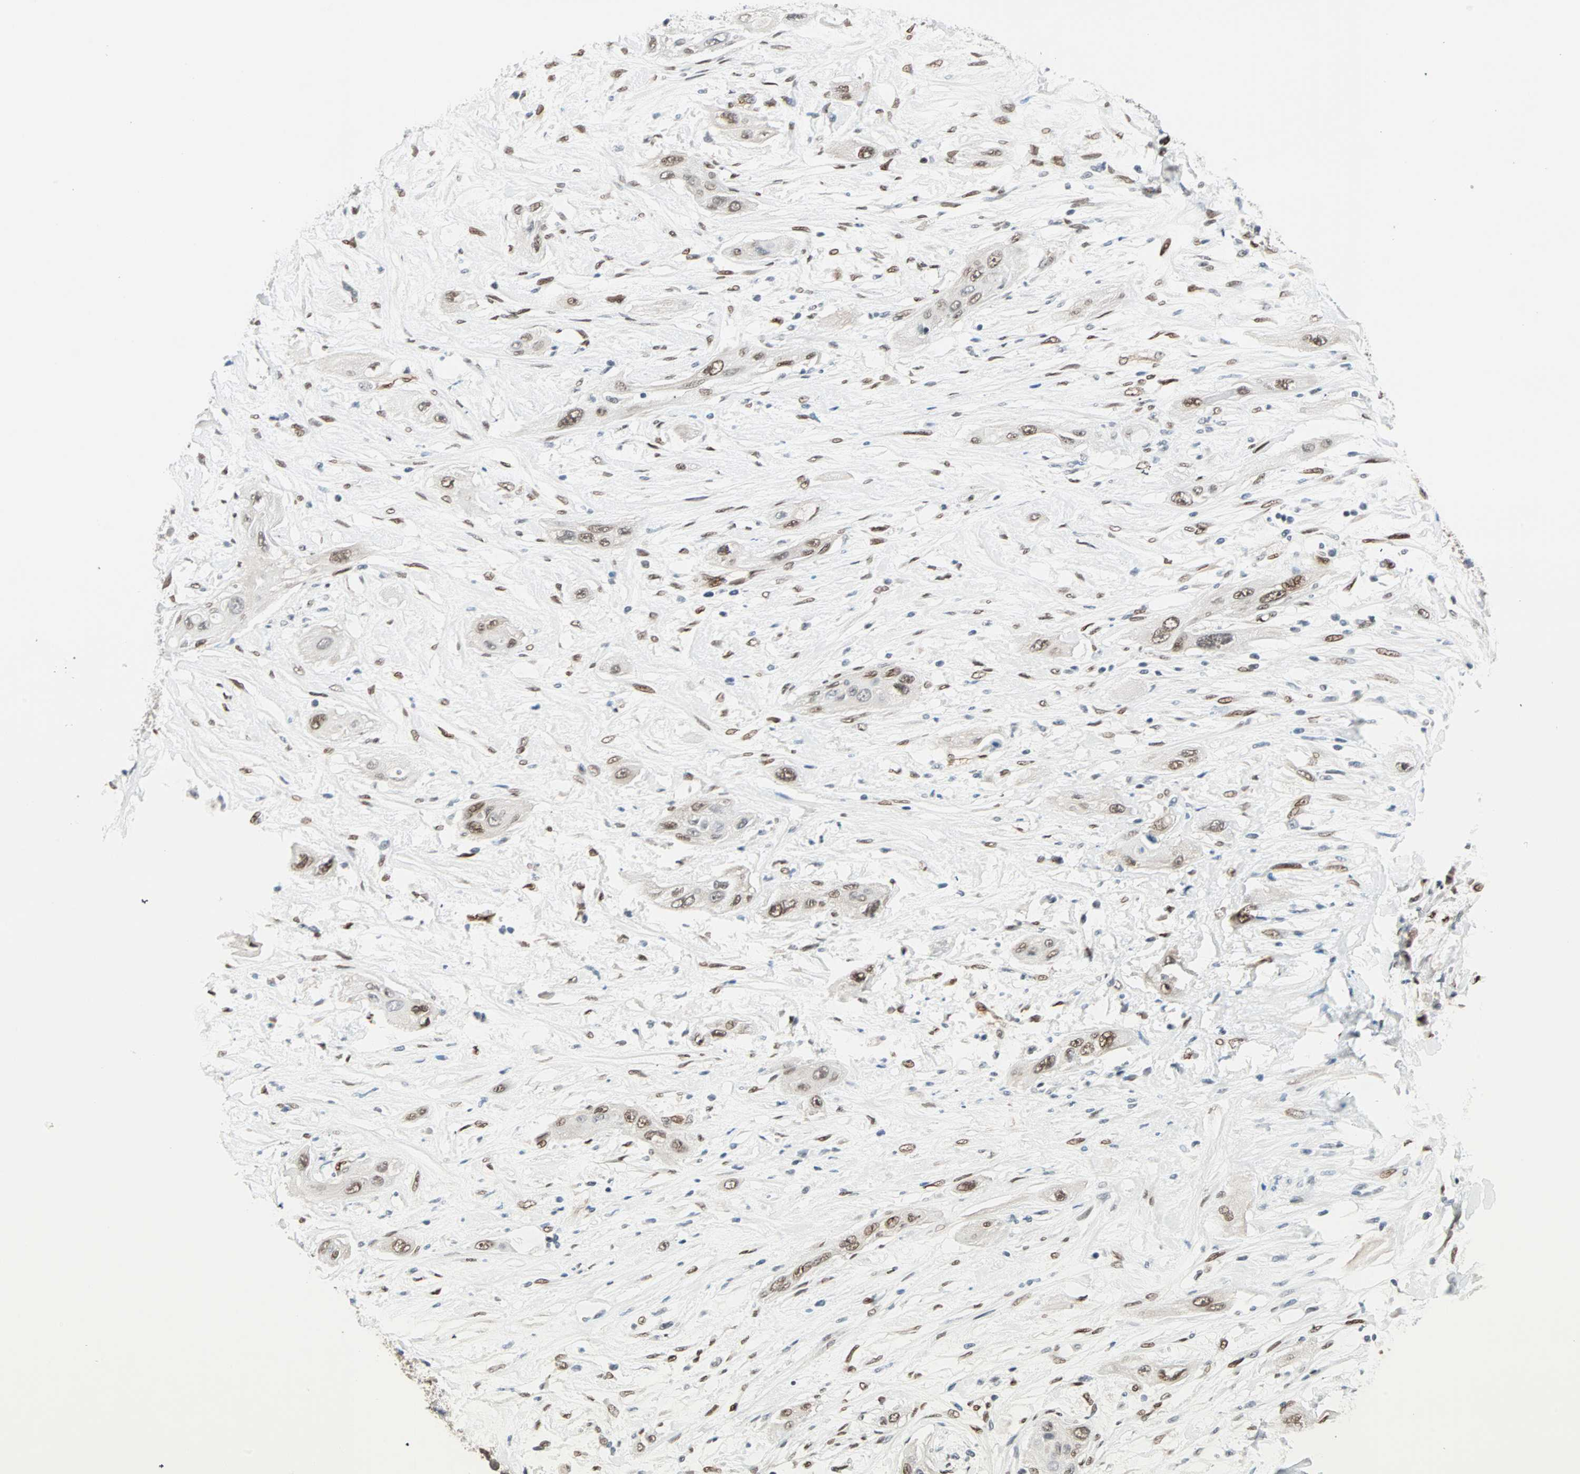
{"staining": {"intensity": "moderate", "quantity": ">75%", "location": "nuclear"}, "tissue": "lung cancer", "cell_type": "Tumor cells", "image_type": "cancer", "snomed": [{"axis": "morphology", "description": "Squamous cell carcinoma, NOS"}, {"axis": "topography", "description": "Lung"}], "caption": "Moderate nuclear protein positivity is identified in approximately >75% of tumor cells in squamous cell carcinoma (lung).", "gene": "WWTR1", "patient": {"sex": "female", "age": 47}}